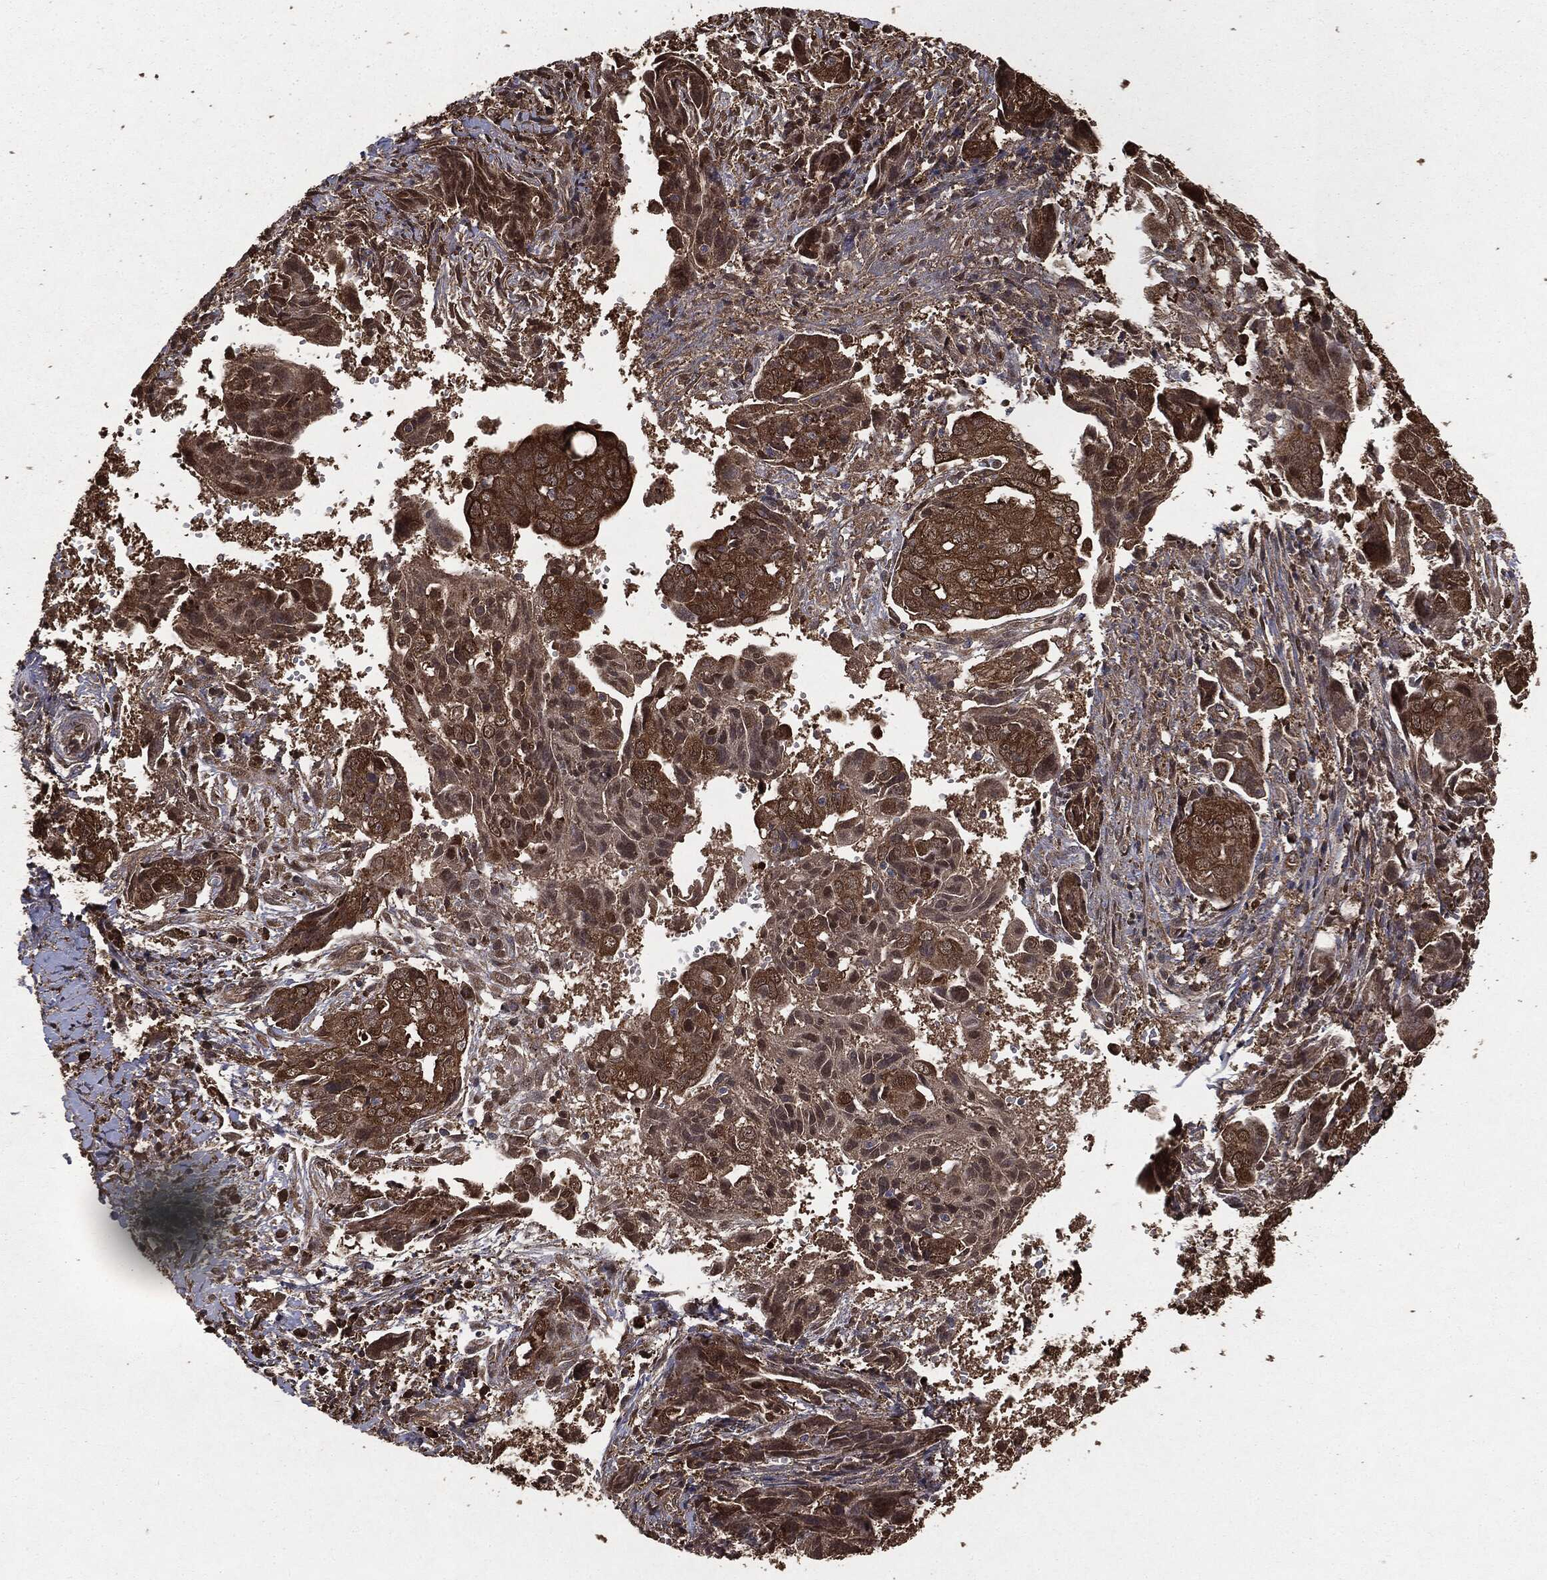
{"staining": {"intensity": "strong", "quantity": ">75%", "location": "cytoplasmic/membranous"}, "tissue": "ovarian cancer", "cell_type": "Tumor cells", "image_type": "cancer", "snomed": [{"axis": "morphology", "description": "Carcinoma, endometroid"}, {"axis": "topography", "description": "Ovary"}], "caption": "A high-resolution photomicrograph shows immunohistochemistry (IHC) staining of endometroid carcinoma (ovarian), which exhibits strong cytoplasmic/membranous staining in about >75% of tumor cells.", "gene": "NME1", "patient": {"sex": "female", "age": 70}}